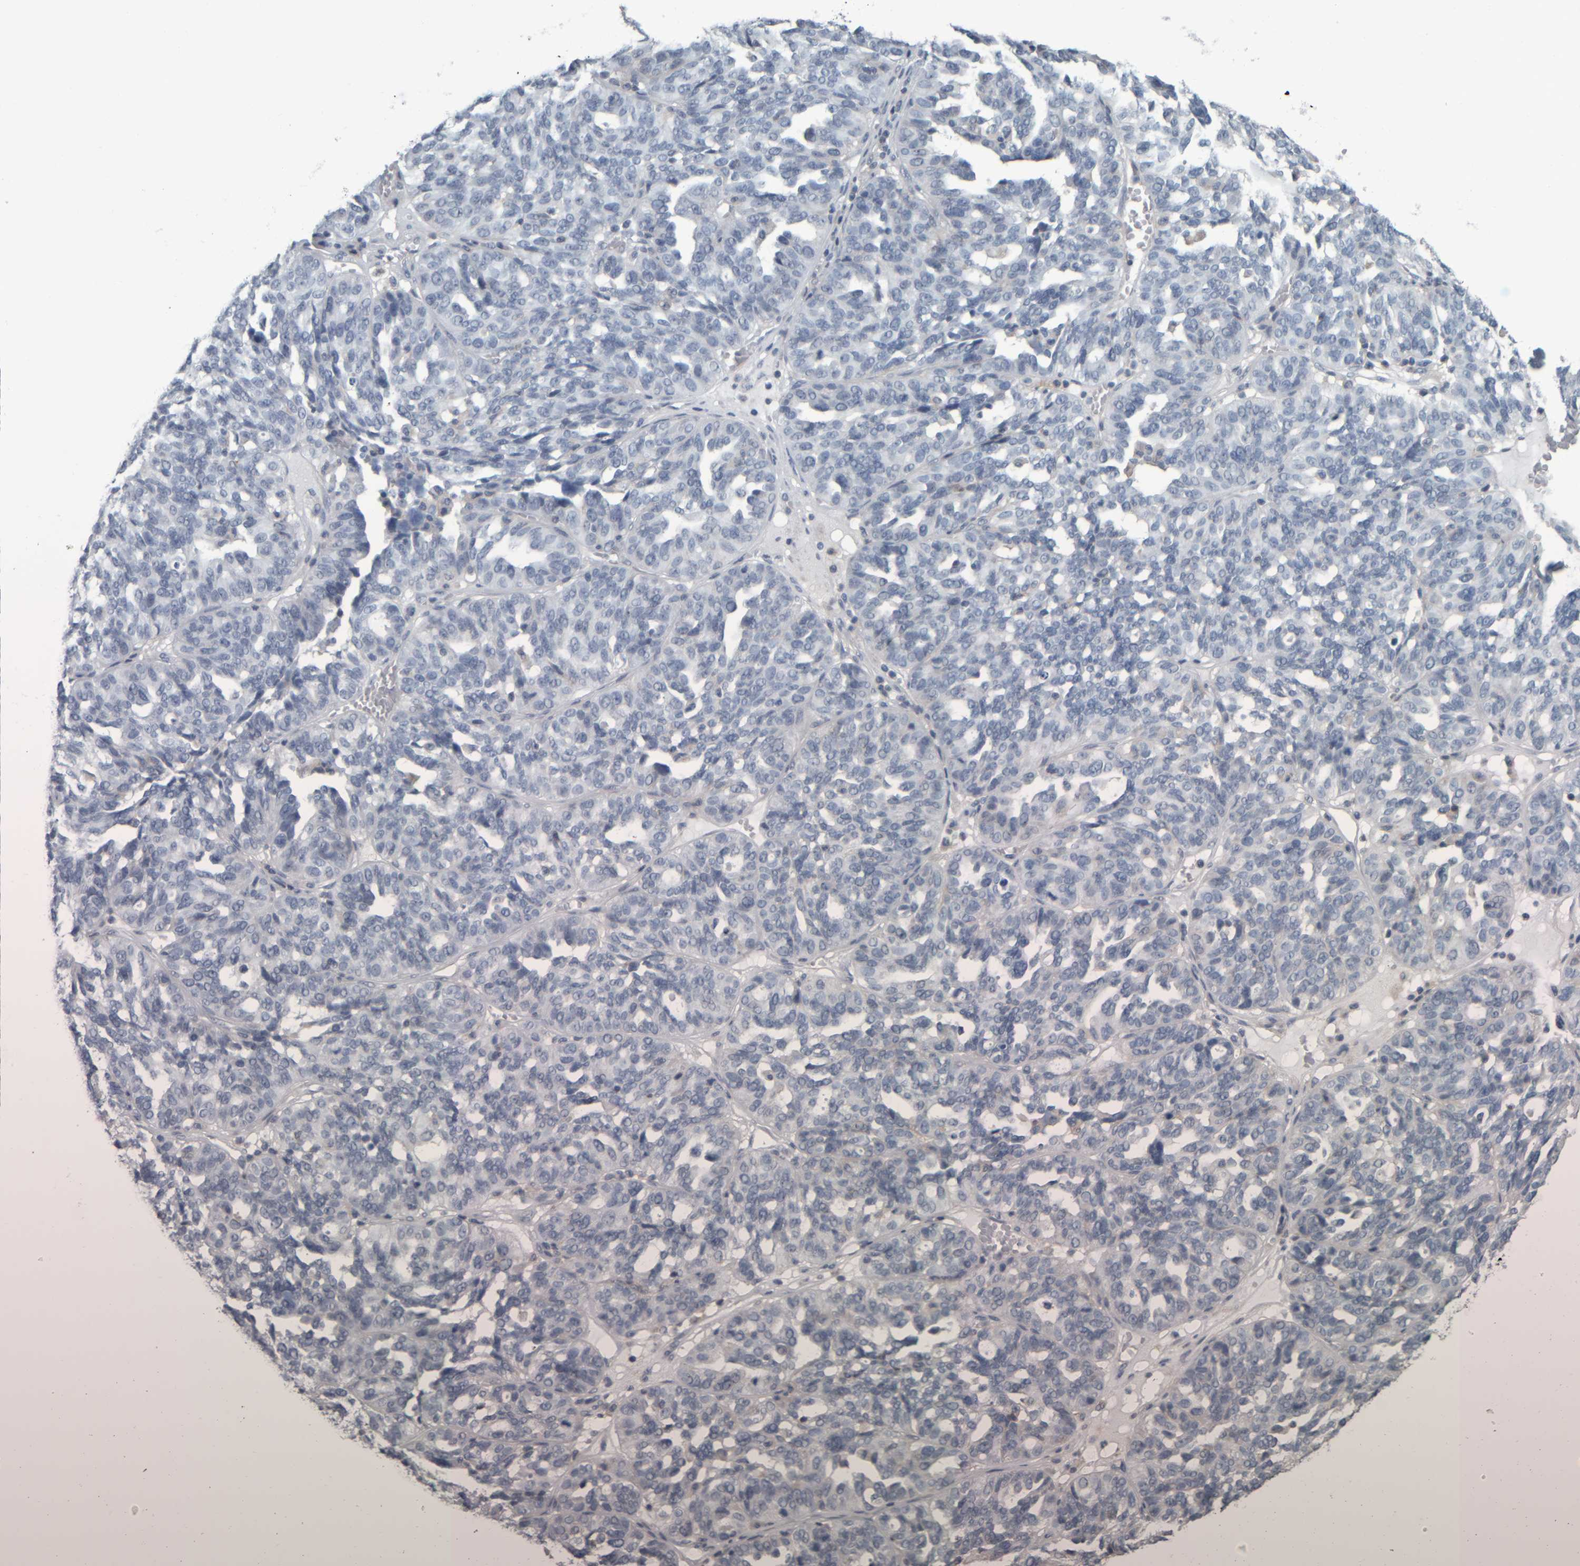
{"staining": {"intensity": "negative", "quantity": "none", "location": "none"}, "tissue": "ovarian cancer", "cell_type": "Tumor cells", "image_type": "cancer", "snomed": [{"axis": "morphology", "description": "Cystadenocarcinoma, serous, NOS"}, {"axis": "topography", "description": "Ovary"}], "caption": "Immunohistochemistry (IHC) histopathology image of ovarian cancer (serous cystadenocarcinoma) stained for a protein (brown), which reveals no expression in tumor cells.", "gene": "CAVIN4", "patient": {"sex": "female", "age": 59}}